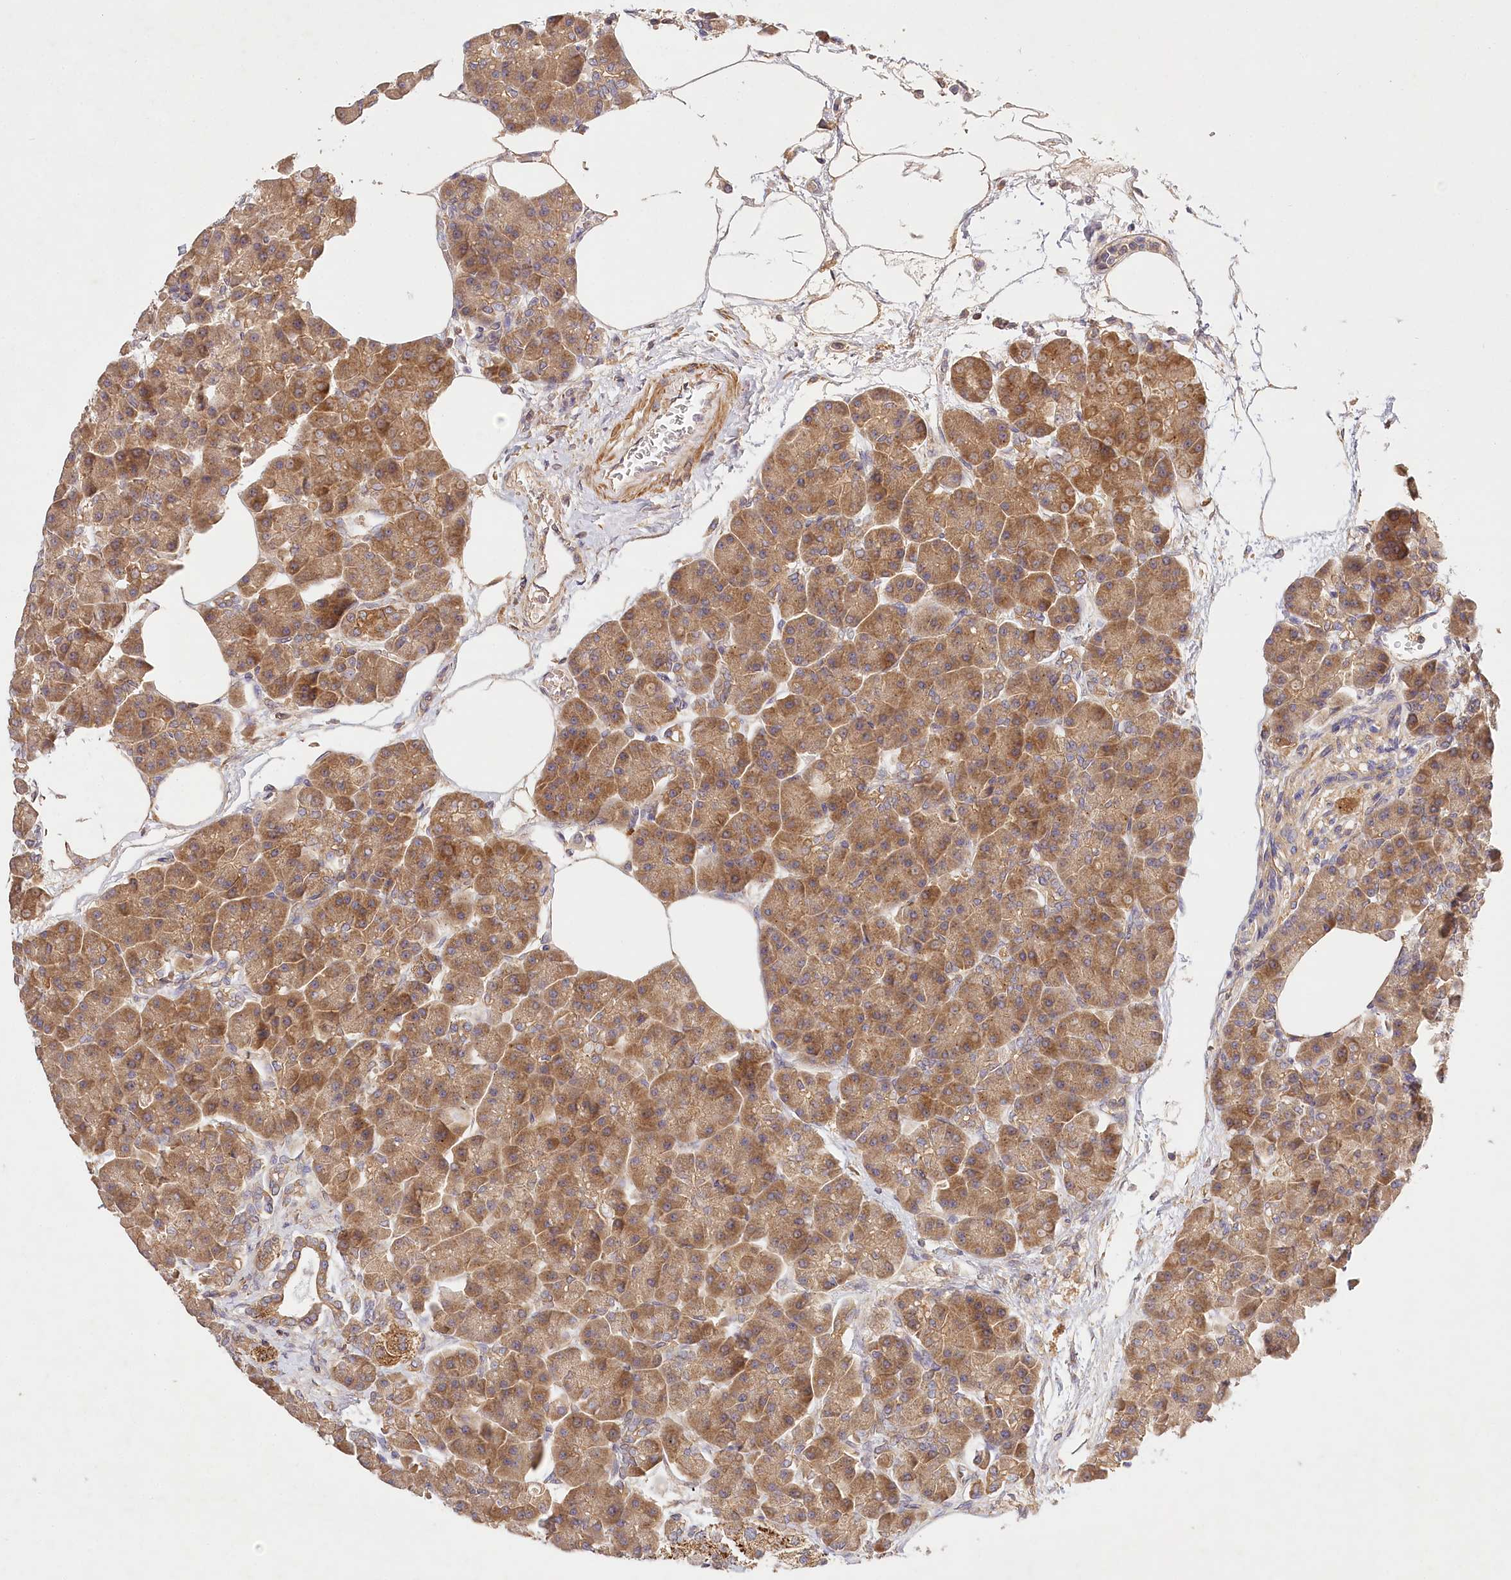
{"staining": {"intensity": "moderate", "quantity": ">75%", "location": "cytoplasmic/membranous"}, "tissue": "pancreas", "cell_type": "Exocrine glandular cells", "image_type": "normal", "snomed": [{"axis": "morphology", "description": "Normal tissue, NOS"}, {"axis": "topography", "description": "Pancreas"}], "caption": "Protein expression analysis of normal human pancreas reveals moderate cytoplasmic/membranous positivity in approximately >75% of exocrine glandular cells.", "gene": "LSS", "patient": {"sex": "female", "age": 70}}